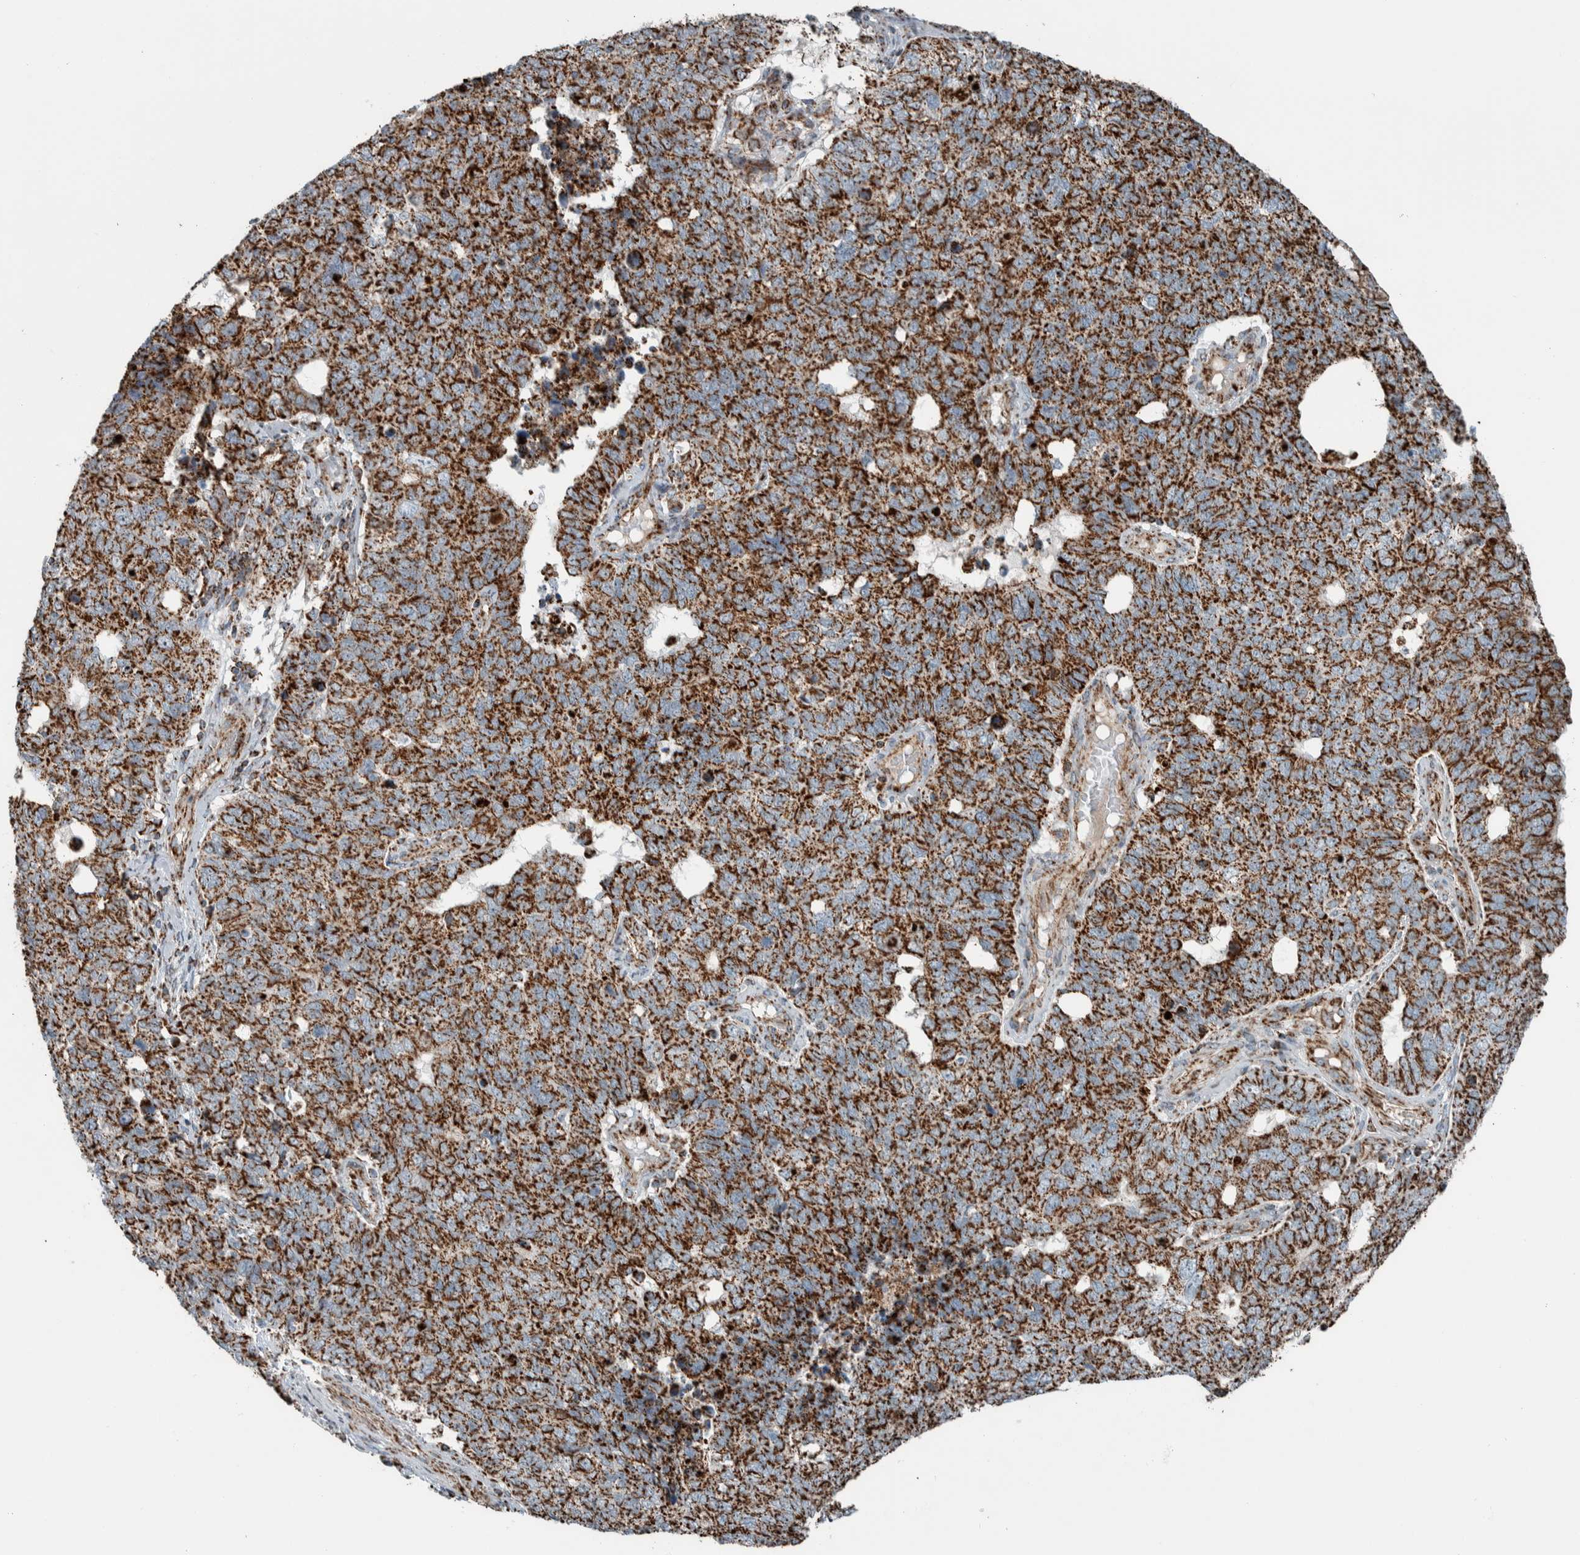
{"staining": {"intensity": "strong", "quantity": ">75%", "location": "cytoplasmic/membranous"}, "tissue": "cervical cancer", "cell_type": "Tumor cells", "image_type": "cancer", "snomed": [{"axis": "morphology", "description": "Squamous cell carcinoma, NOS"}, {"axis": "topography", "description": "Cervix"}], "caption": "IHC micrograph of neoplastic tissue: human cervical cancer (squamous cell carcinoma) stained using immunohistochemistry reveals high levels of strong protein expression localized specifically in the cytoplasmic/membranous of tumor cells, appearing as a cytoplasmic/membranous brown color.", "gene": "CNTROB", "patient": {"sex": "female", "age": 63}}